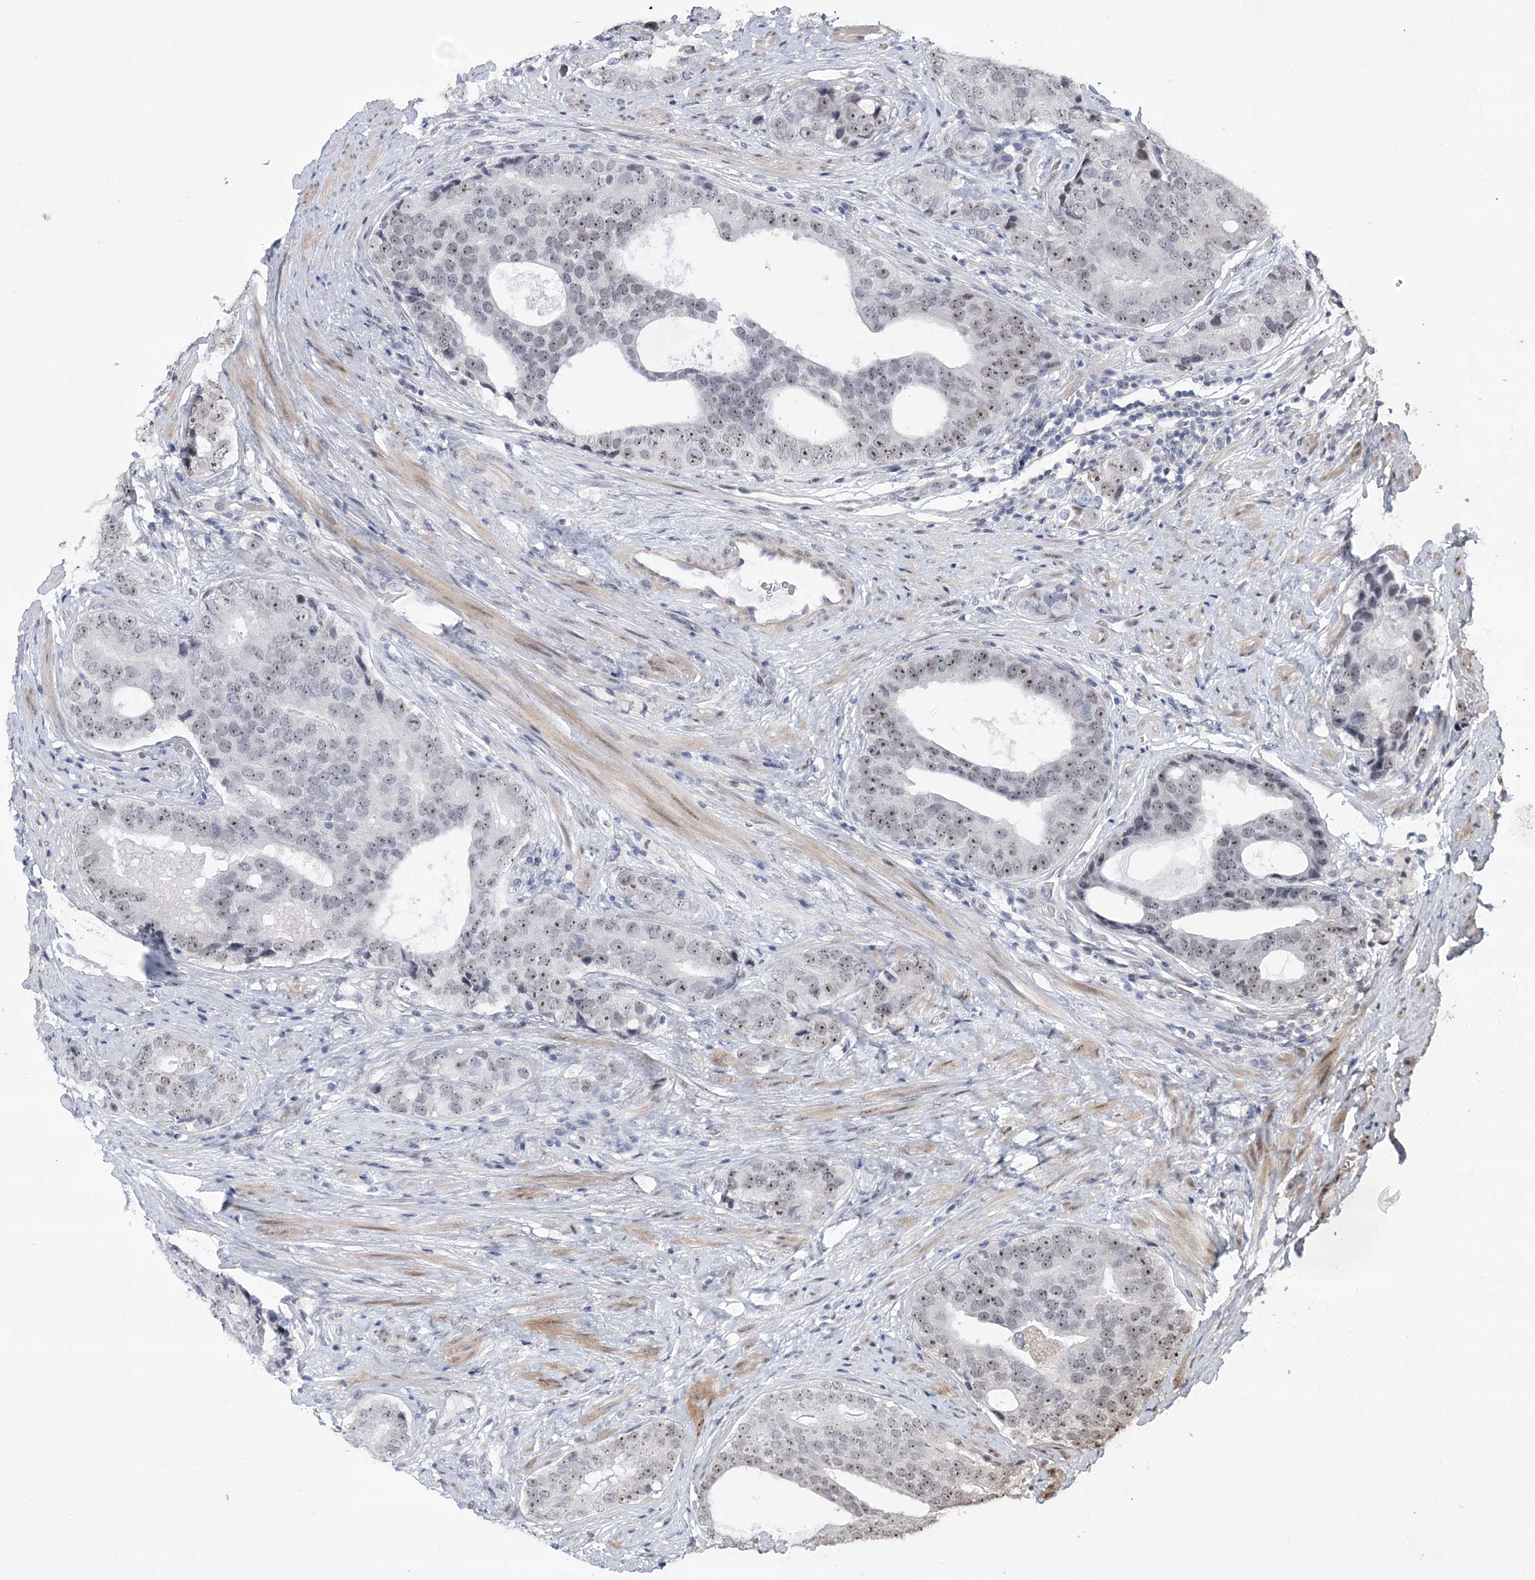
{"staining": {"intensity": "moderate", "quantity": "25%-75%", "location": "nuclear"}, "tissue": "prostate cancer", "cell_type": "Tumor cells", "image_type": "cancer", "snomed": [{"axis": "morphology", "description": "Adenocarcinoma, High grade"}, {"axis": "topography", "description": "Prostate"}], "caption": "Human prostate cancer stained with a brown dye reveals moderate nuclear positive expression in about 25%-75% of tumor cells.", "gene": "HOMEZ", "patient": {"sex": "male", "age": 56}}